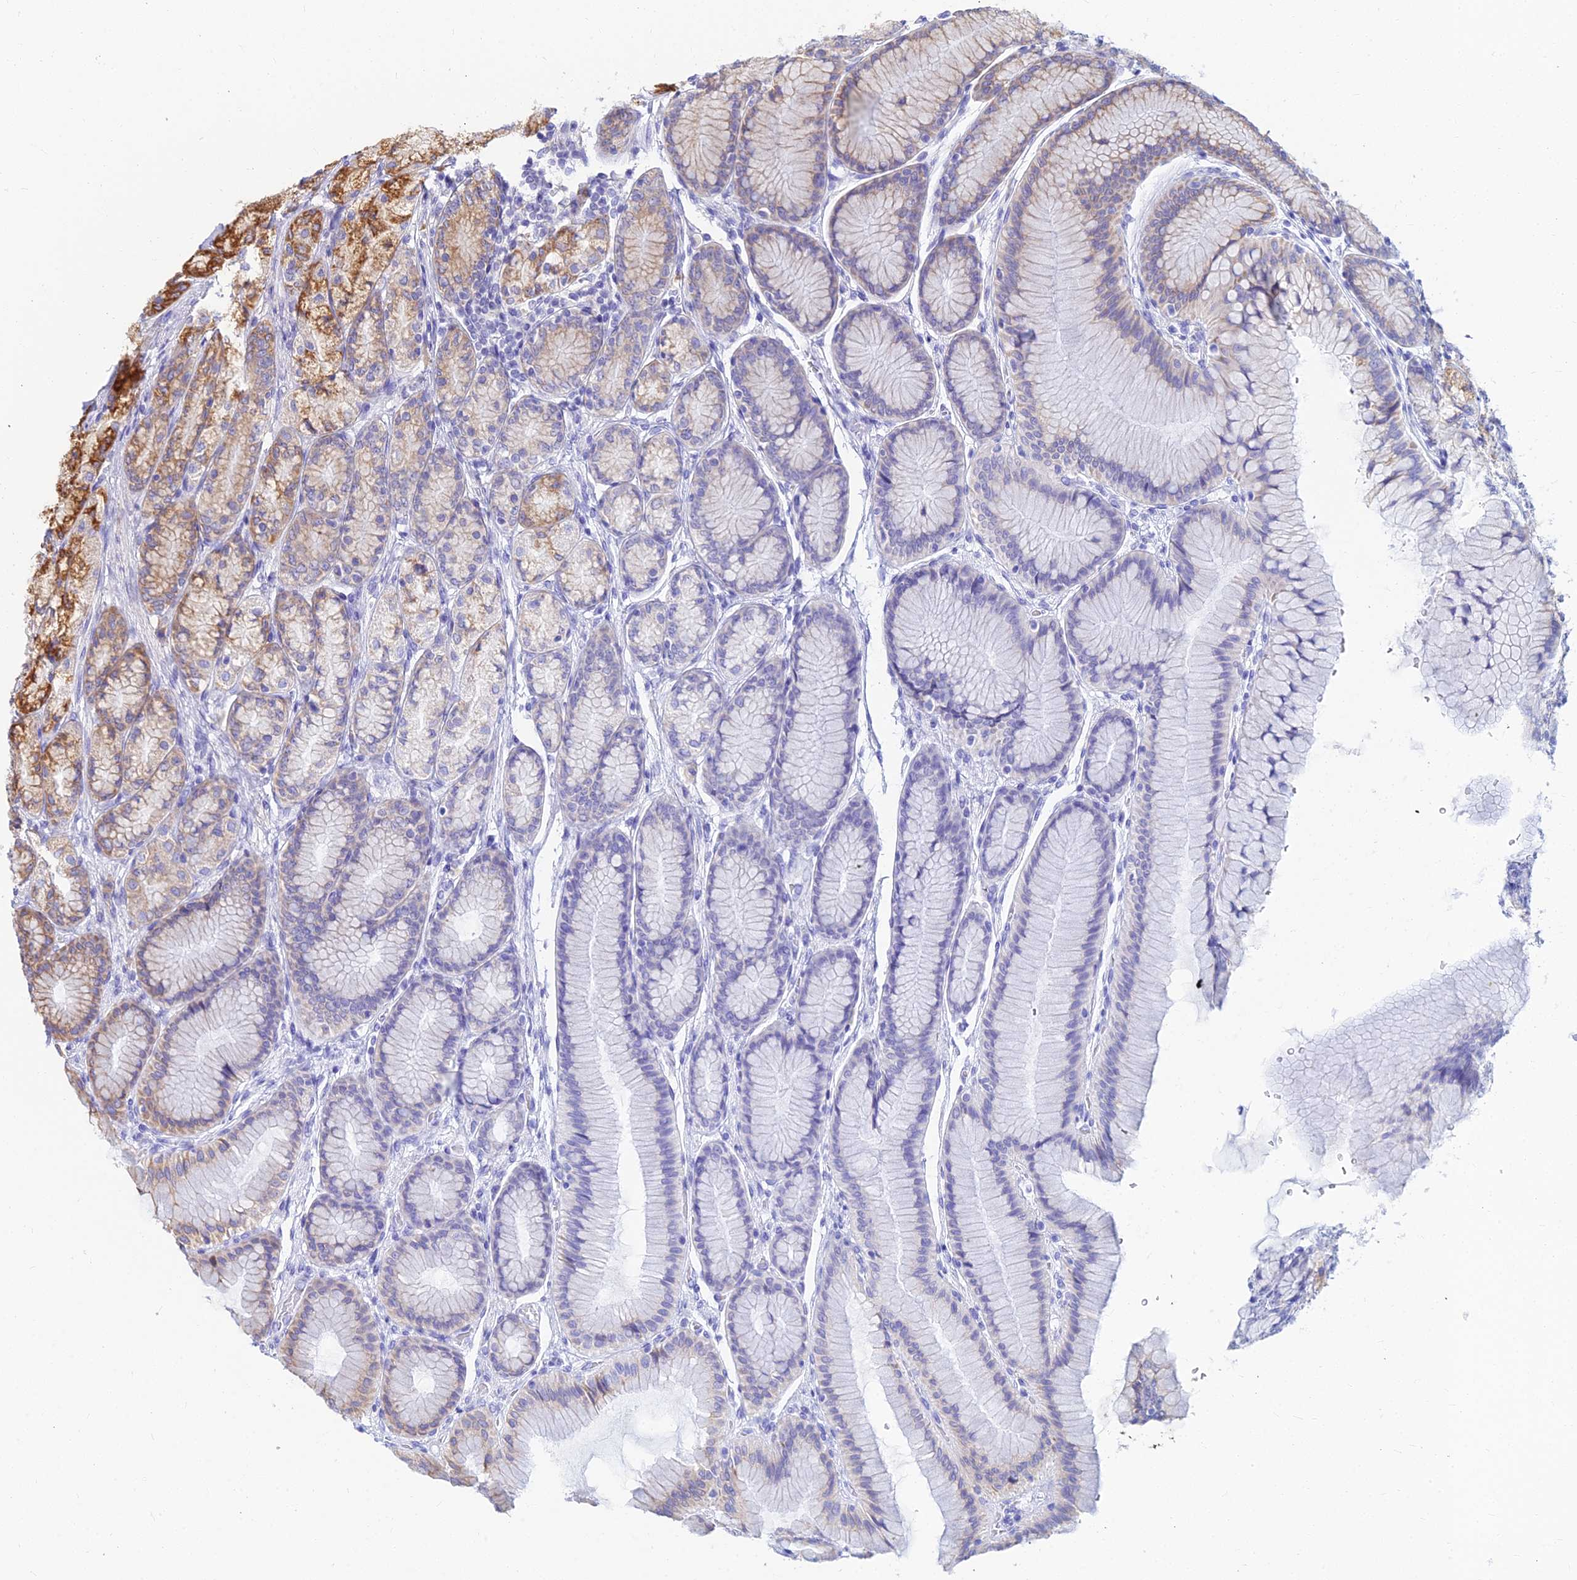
{"staining": {"intensity": "moderate", "quantity": "<25%", "location": "cytoplasmic/membranous"}, "tissue": "stomach", "cell_type": "Glandular cells", "image_type": "normal", "snomed": [{"axis": "morphology", "description": "Normal tissue, NOS"}, {"axis": "morphology", "description": "Adenocarcinoma, NOS"}, {"axis": "morphology", "description": "Adenocarcinoma, High grade"}, {"axis": "topography", "description": "Stomach, upper"}, {"axis": "topography", "description": "Stomach"}], "caption": "Immunohistochemistry of unremarkable human stomach demonstrates low levels of moderate cytoplasmic/membranous positivity in approximately <25% of glandular cells.", "gene": "CCT6A", "patient": {"sex": "female", "age": 65}}